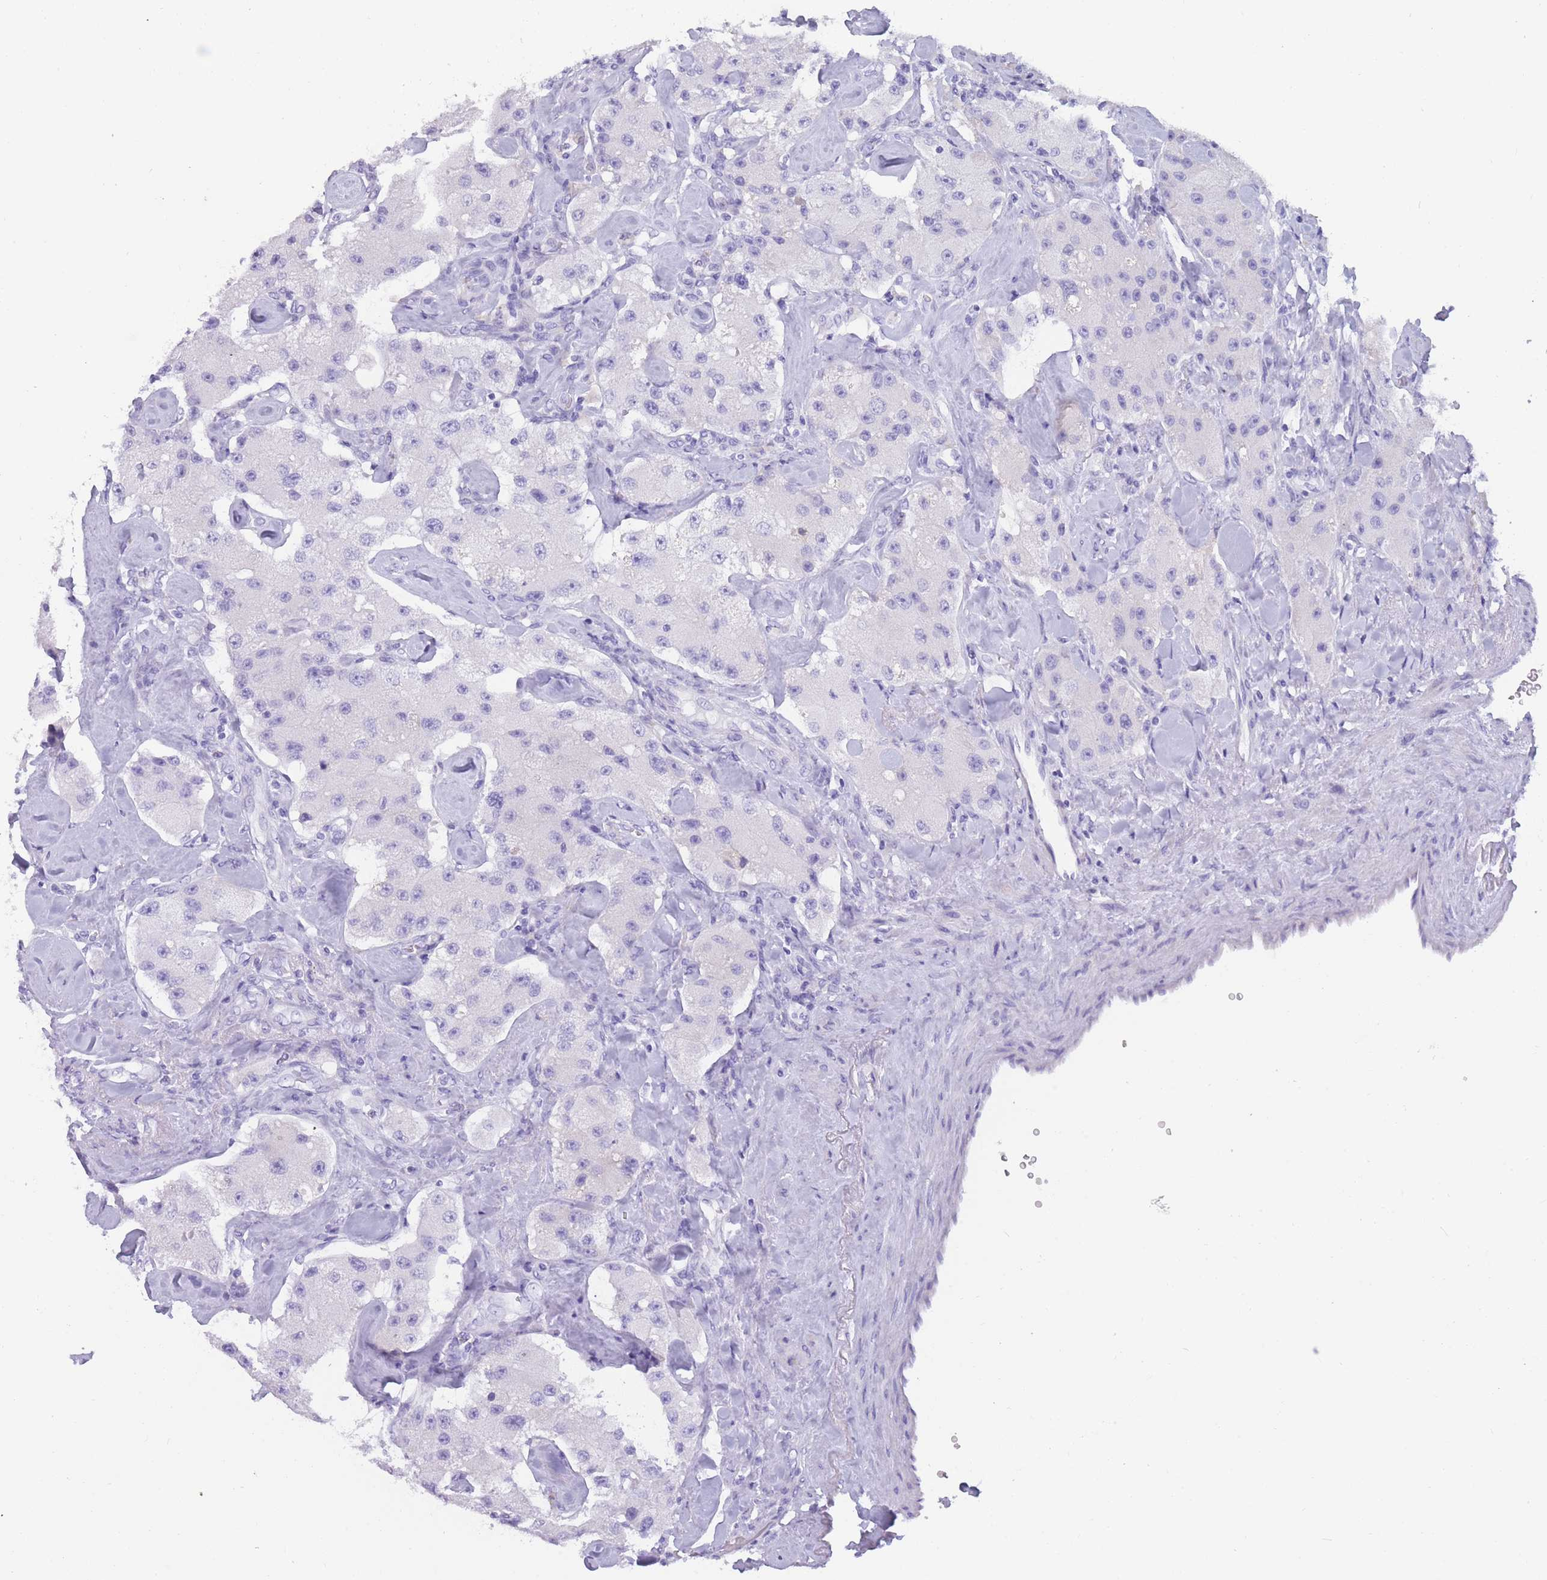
{"staining": {"intensity": "negative", "quantity": "none", "location": "none"}, "tissue": "carcinoid", "cell_type": "Tumor cells", "image_type": "cancer", "snomed": [{"axis": "morphology", "description": "Carcinoid, malignant, NOS"}, {"axis": "topography", "description": "Pancreas"}], "caption": "Carcinoid (malignant) stained for a protein using IHC demonstrates no positivity tumor cells.", "gene": "COL27A1", "patient": {"sex": "male", "age": 41}}